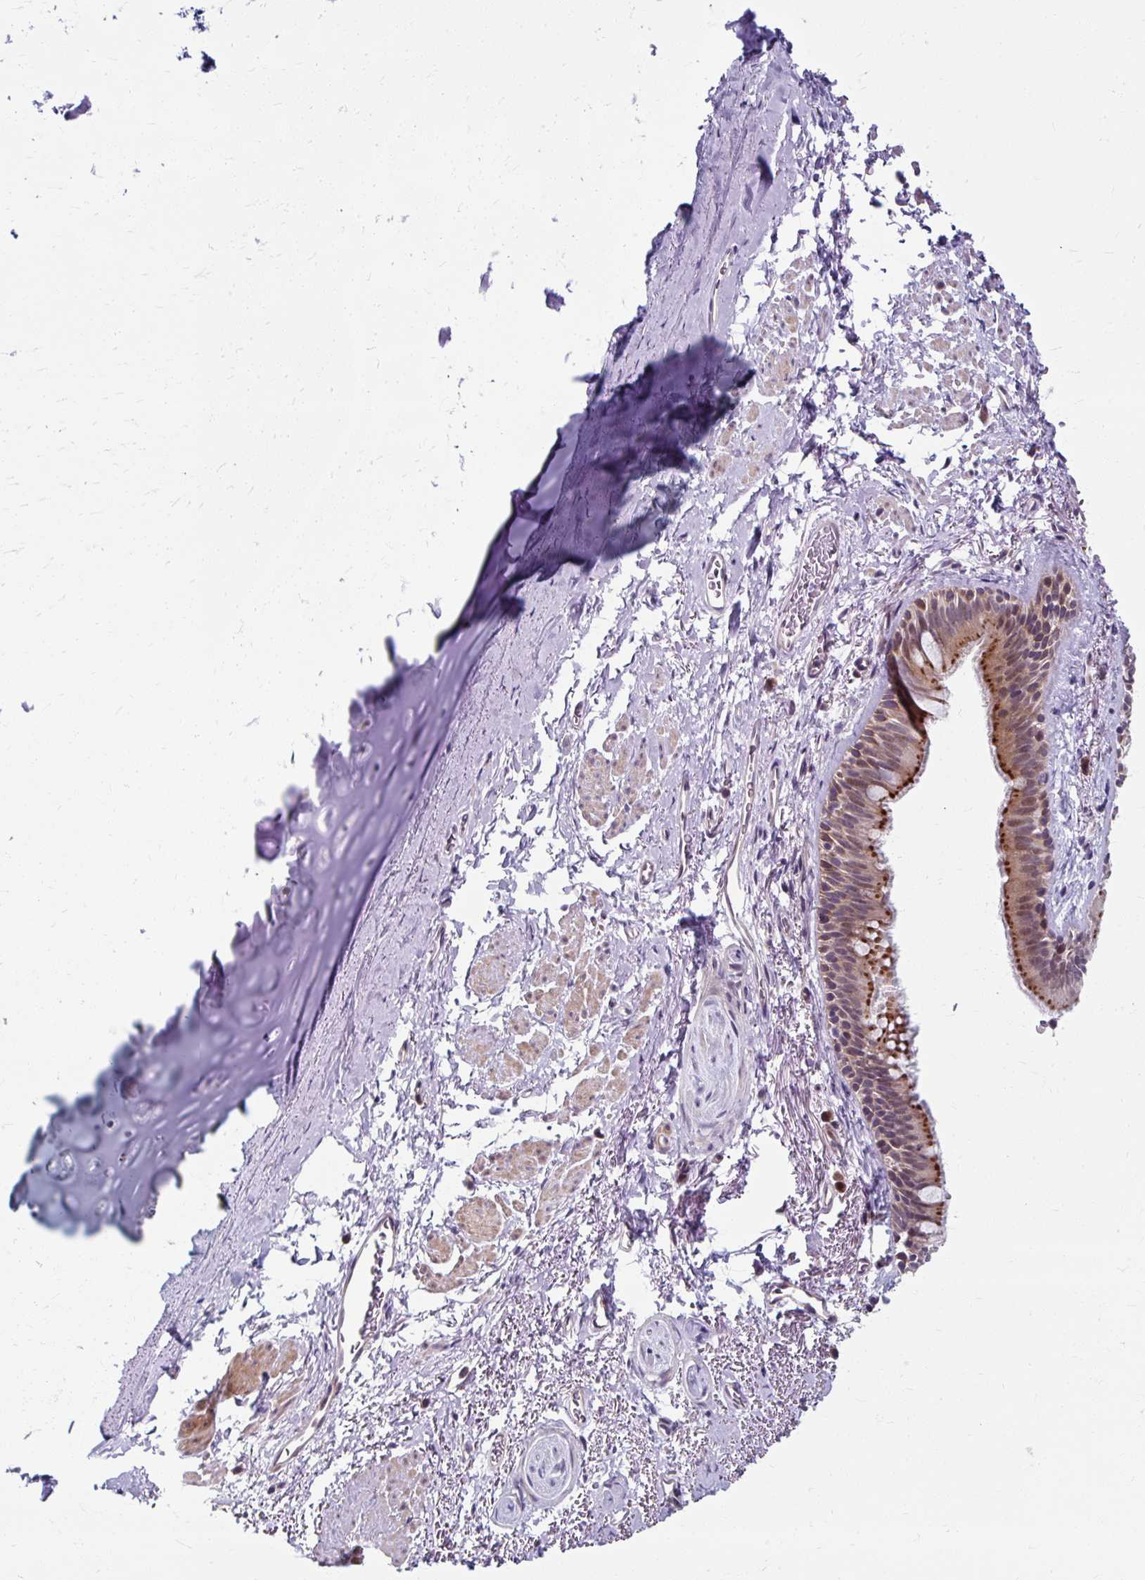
{"staining": {"intensity": "moderate", "quantity": ">75%", "location": "cytoplasmic/membranous,nuclear"}, "tissue": "bronchus", "cell_type": "Respiratory epithelial cells", "image_type": "normal", "snomed": [{"axis": "morphology", "description": "Normal tissue, NOS"}, {"axis": "topography", "description": "Bronchus"}], "caption": "Moderate cytoplasmic/membranous,nuclear protein staining is identified in approximately >75% of respiratory epithelial cells in bronchus. Using DAB (3,3'-diaminobenzidine) (brown) and hematoxylin (blue) stains, captured at high magnification using brightfield microscopy.", "gene": "ZNF555", "patient": {"sex": "male", "age": 67}}